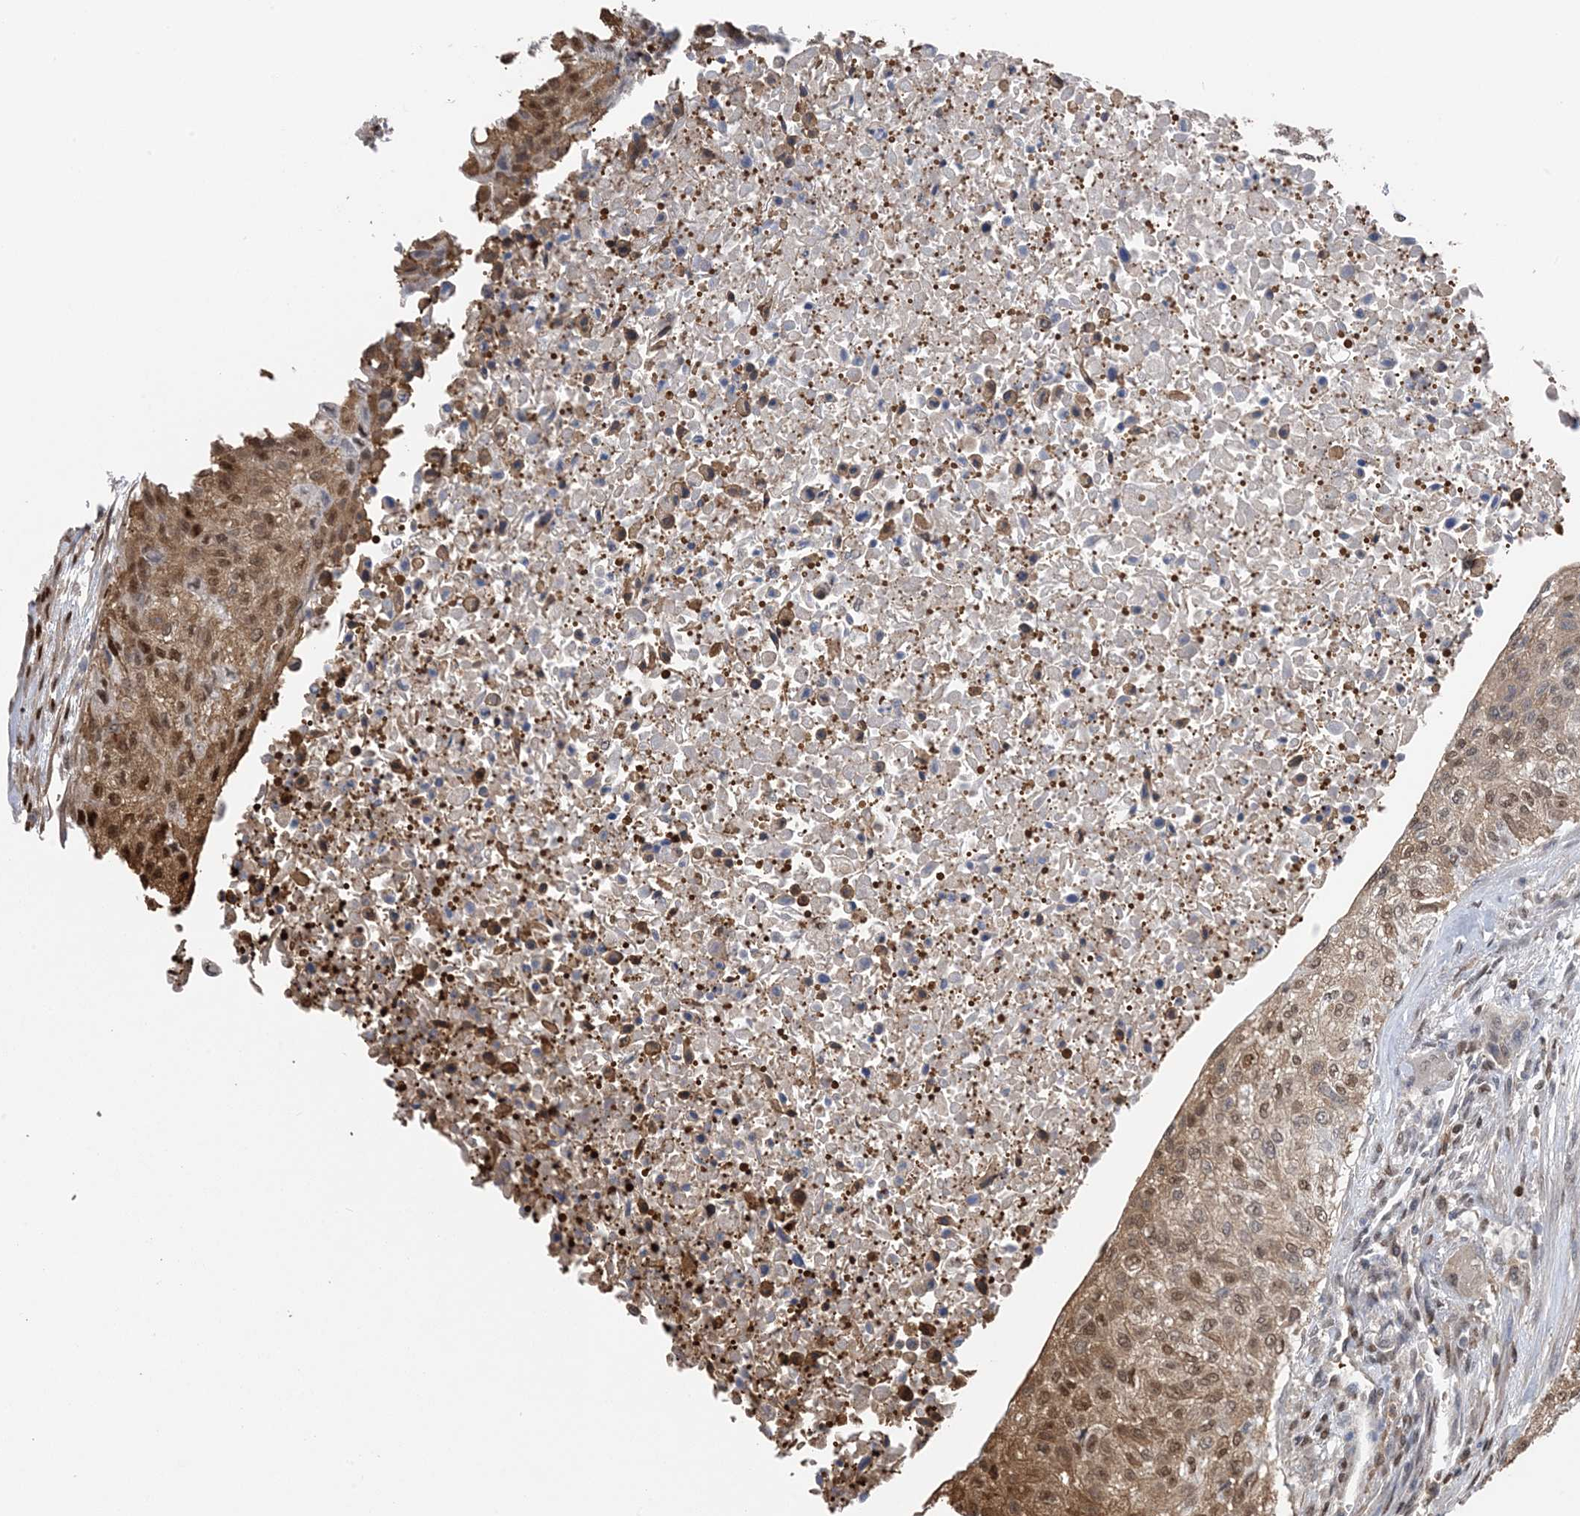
{"staining": {"intensity": "moderate", "quantity": ">75%", "location": "cytoplasmic/membranous,nuclear"}, "tissue": "urothelial cancer", "cell_type": "Tumor cells", "image_type": "cancer", "snomed": [{"axis": "morphology", "description": "Urothelial carcinoma, High grade"}, {"axis": "topography", "description": "Urinary bladder"}], "caption": "This micrograph reveals immunohistochemistry staining of high-grade urothelial carcinoma, with medium moderate cytoplasmic/membranous and nuclear positivity in approximately >75% of tumor cells.", "gene": "HIKESHI", "patient": {"sex": "male", "age": 35}}